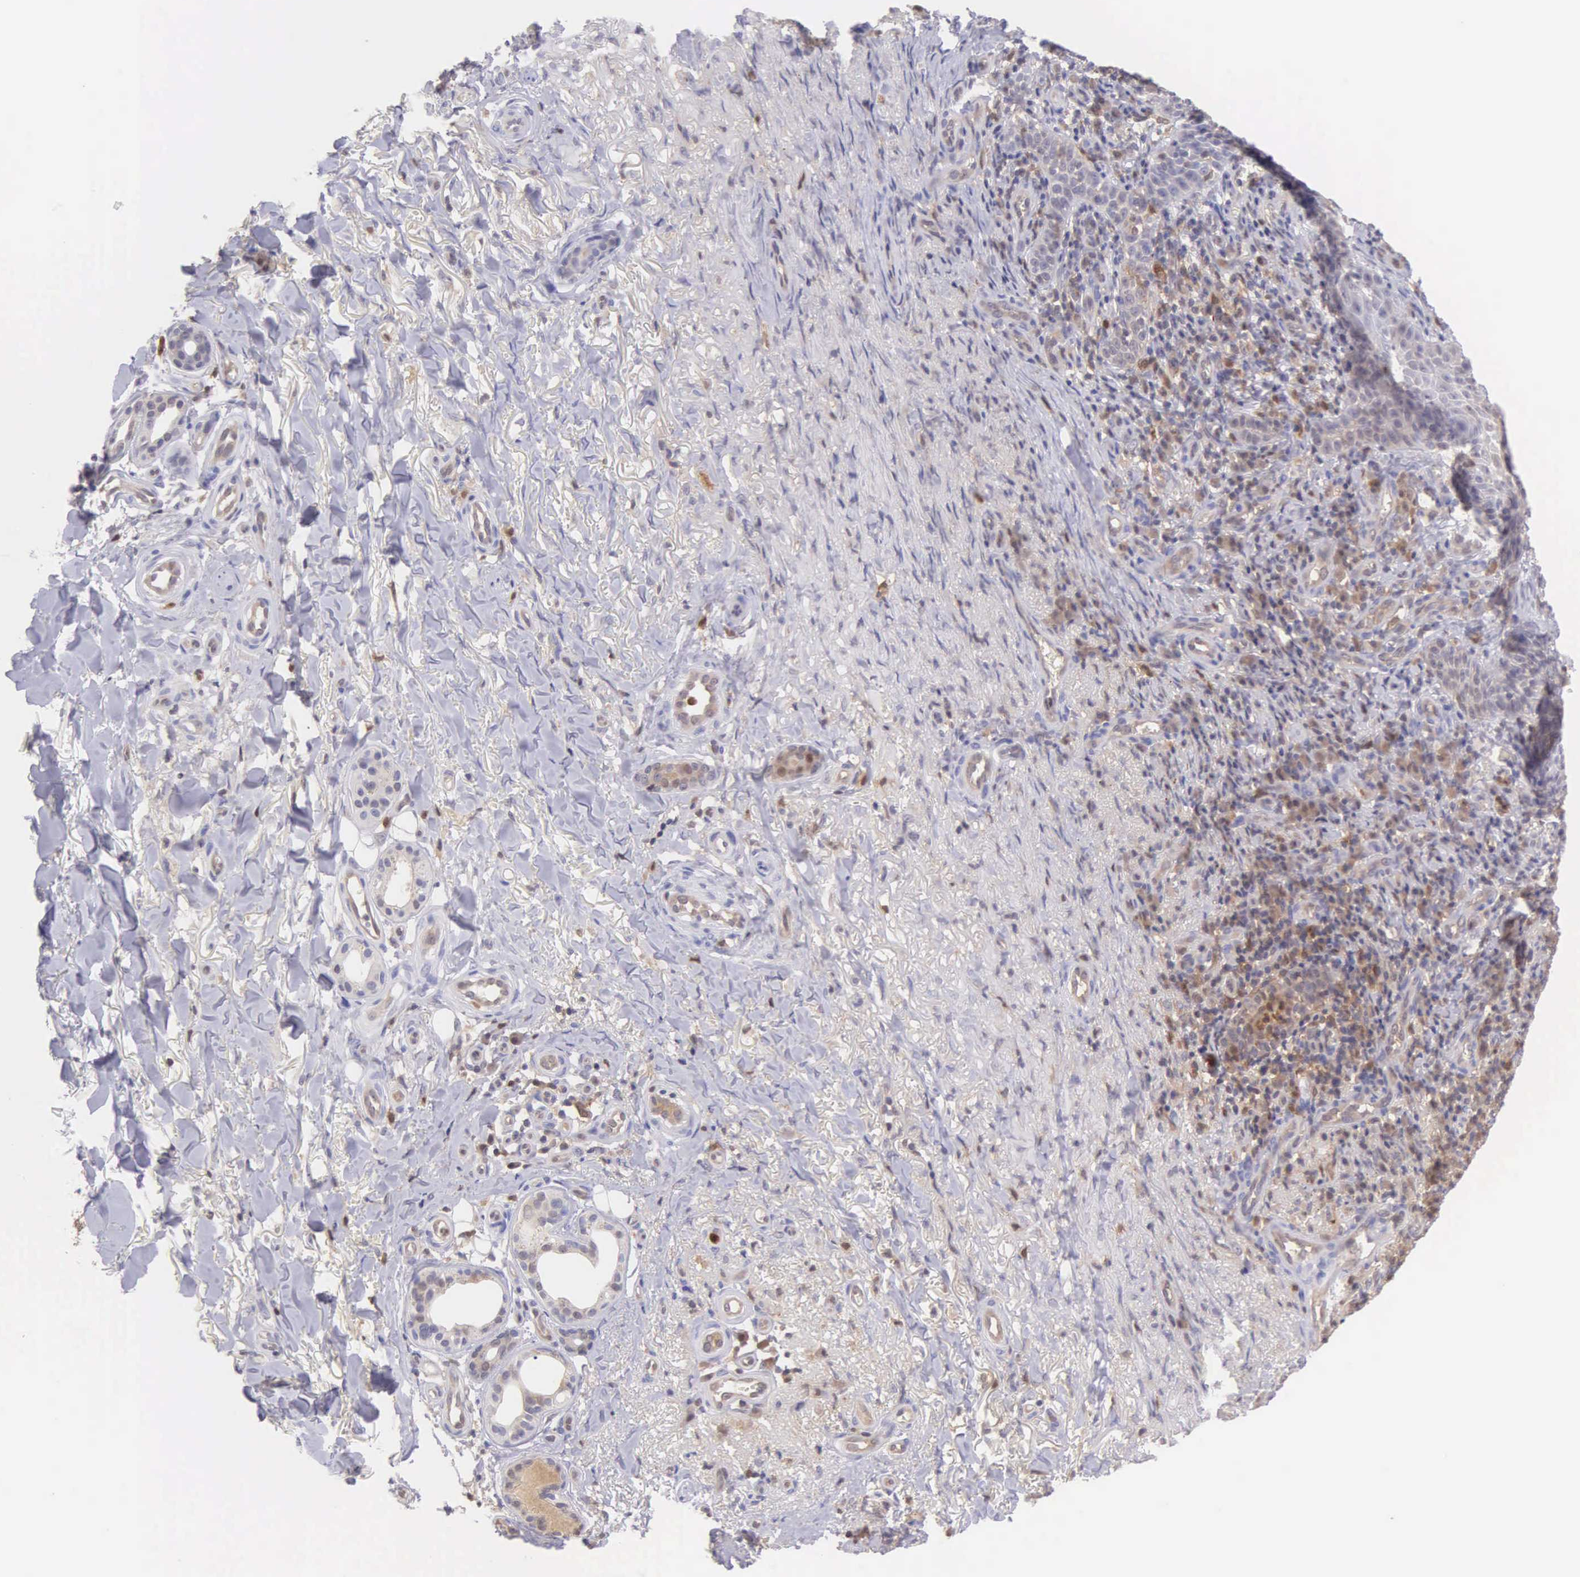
{"staining": {"intensity": "weak", "quantity": "25%-75%", "location": "cytoplasmic/membranous"}, "tissue": "skin cancer", "cell_type": "Tumor cells", "image_type": "cancer", "snomed": [{"axis": "morphology", "description": "Basal cell carcinoma"}, {"axis": "topography", "description": "Skin"}], "caption": "Protein staining reveals weak cytoplasmic/membranous positivity in about 25%-75% of tumor cells in skin basal cell carcinoma.", "gene": "BID", "patient": {"sex": "male", "age": 81}}